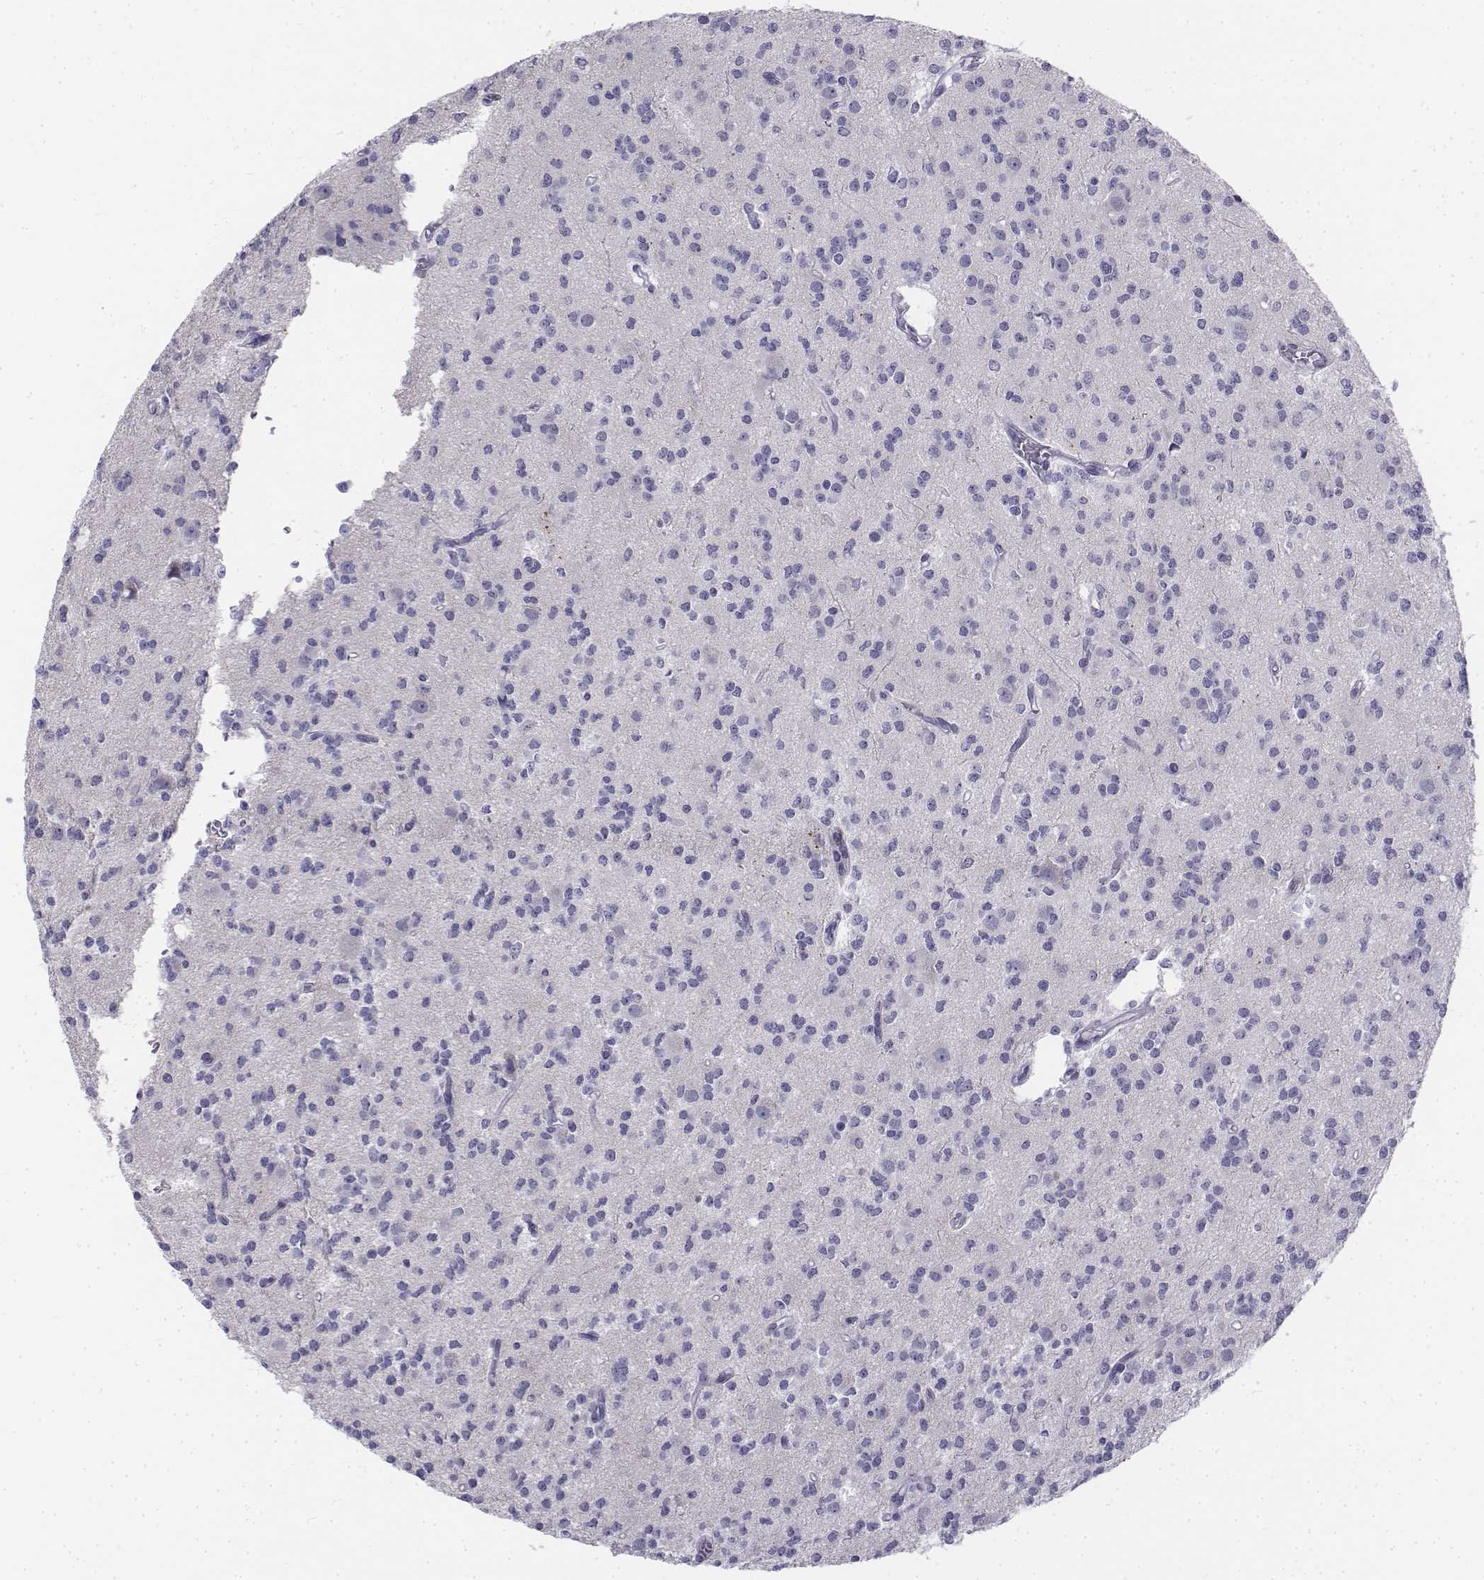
{"staining": {"intensity": "negative", "quantity": "none", "location": "none"}, "tissue": "glioma", "cell_type": "Tumor cells", "image_type": "cancer", "snomed": [{"axis": "morphology", "description": "Glioma, malignant, Low grade"}, {"axis": "topography", "description": "Brain"}], "caption": "High magnification brightfield microscopy of low-grade glioma (malignant) stained with DAB (brown) and counterstained with hematoxylin (blue): tumor cells show no significant expression.", "gene": "TH", "patient": {"sex": "male", "age": 27}}